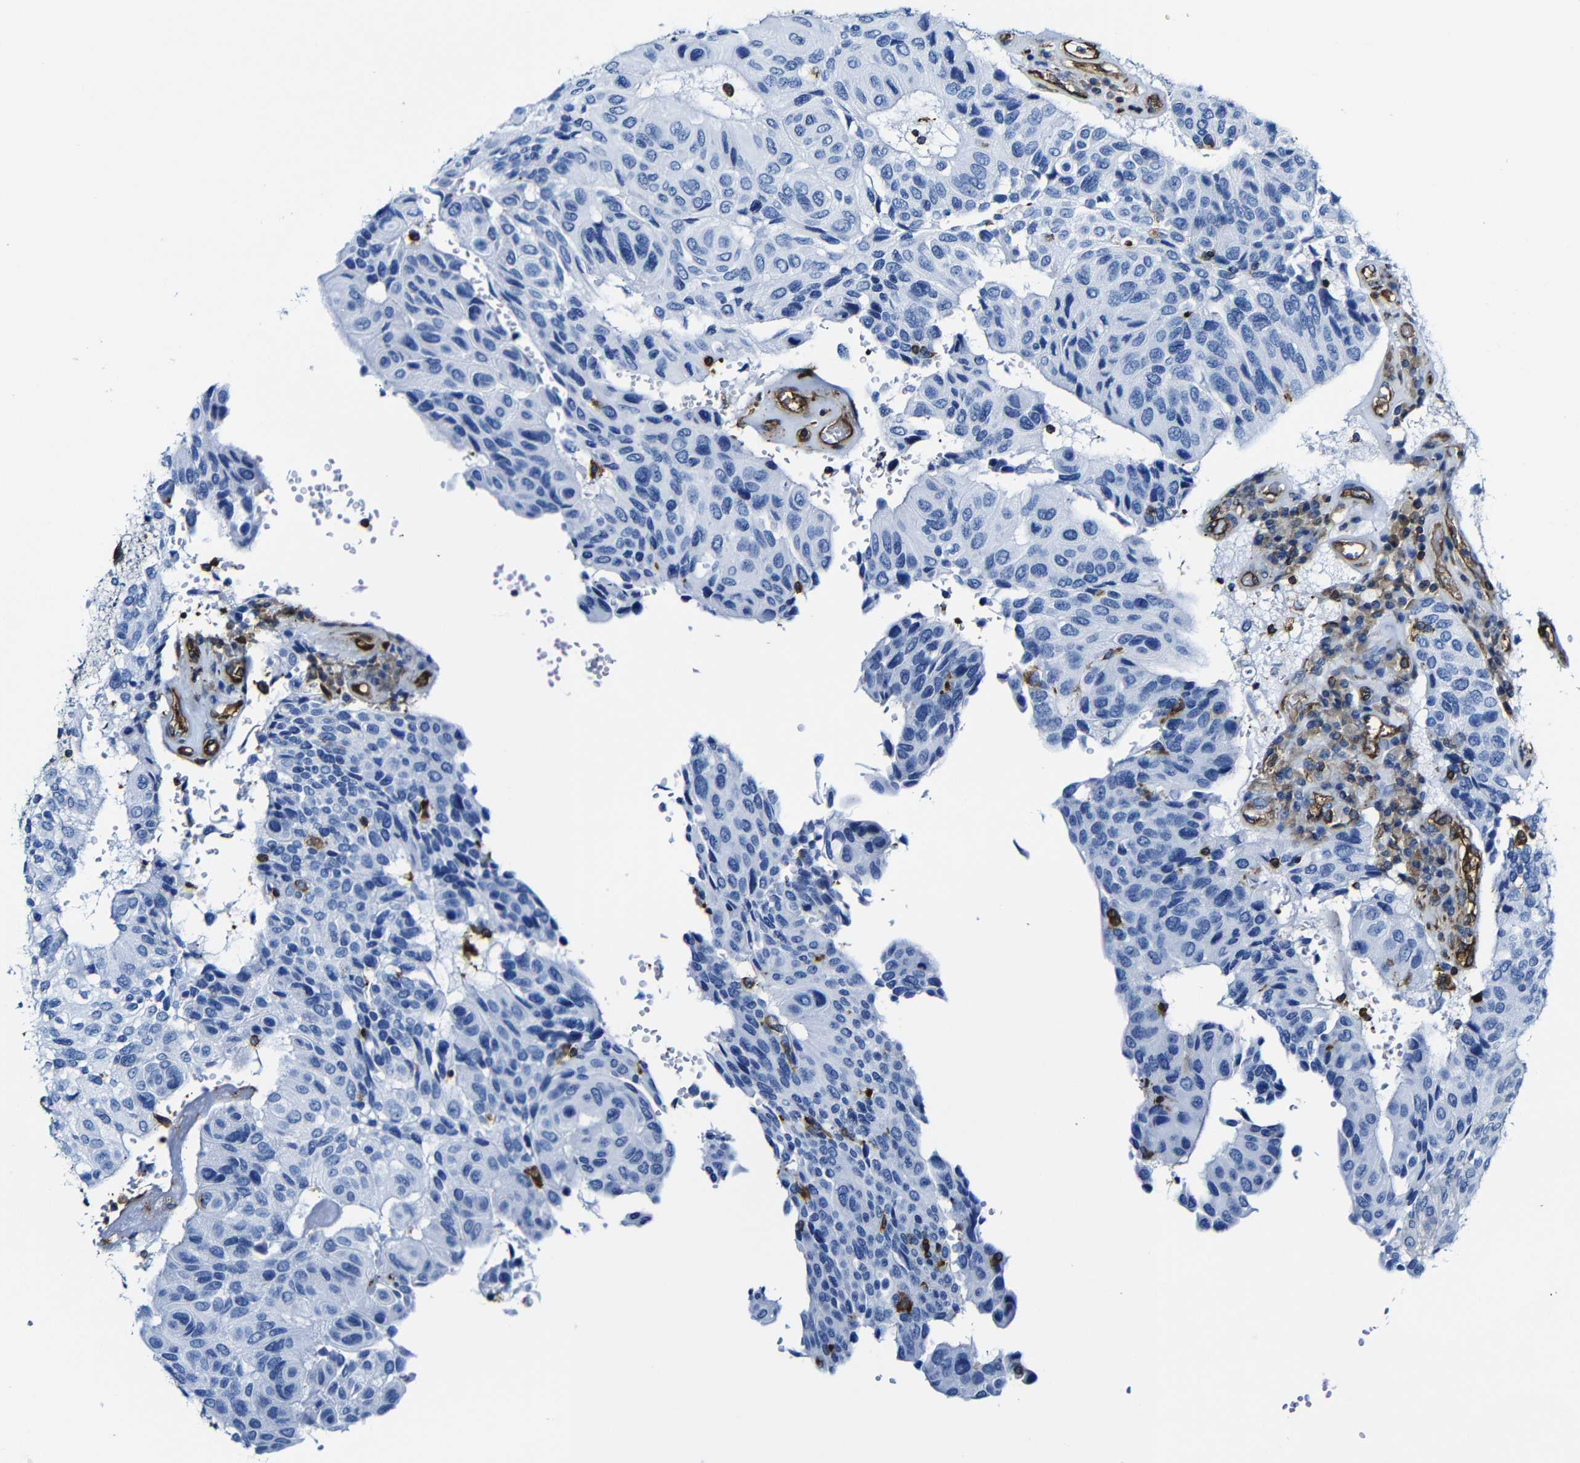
{"staining": {"intensity": "negative", "quantity": "none", "location": "none"}, "tissue": "urothelial cancer", "cell_type": "Tumor cells", "image_type": "cancer", "snomed": [{"axis": "morphology", "description": "Urothelial carcinoma, High grade"}, {"axis": "topography", "description": "Urinary bladder"}], "caption": "Immunohistochemistry of human high-grade urothelial carcinoma shows no positivity in tumor cells. (IHC, brightfield microscopy, high magnification).", "gene": "MSN", "patient": {"sex": "male", "age": 66}}